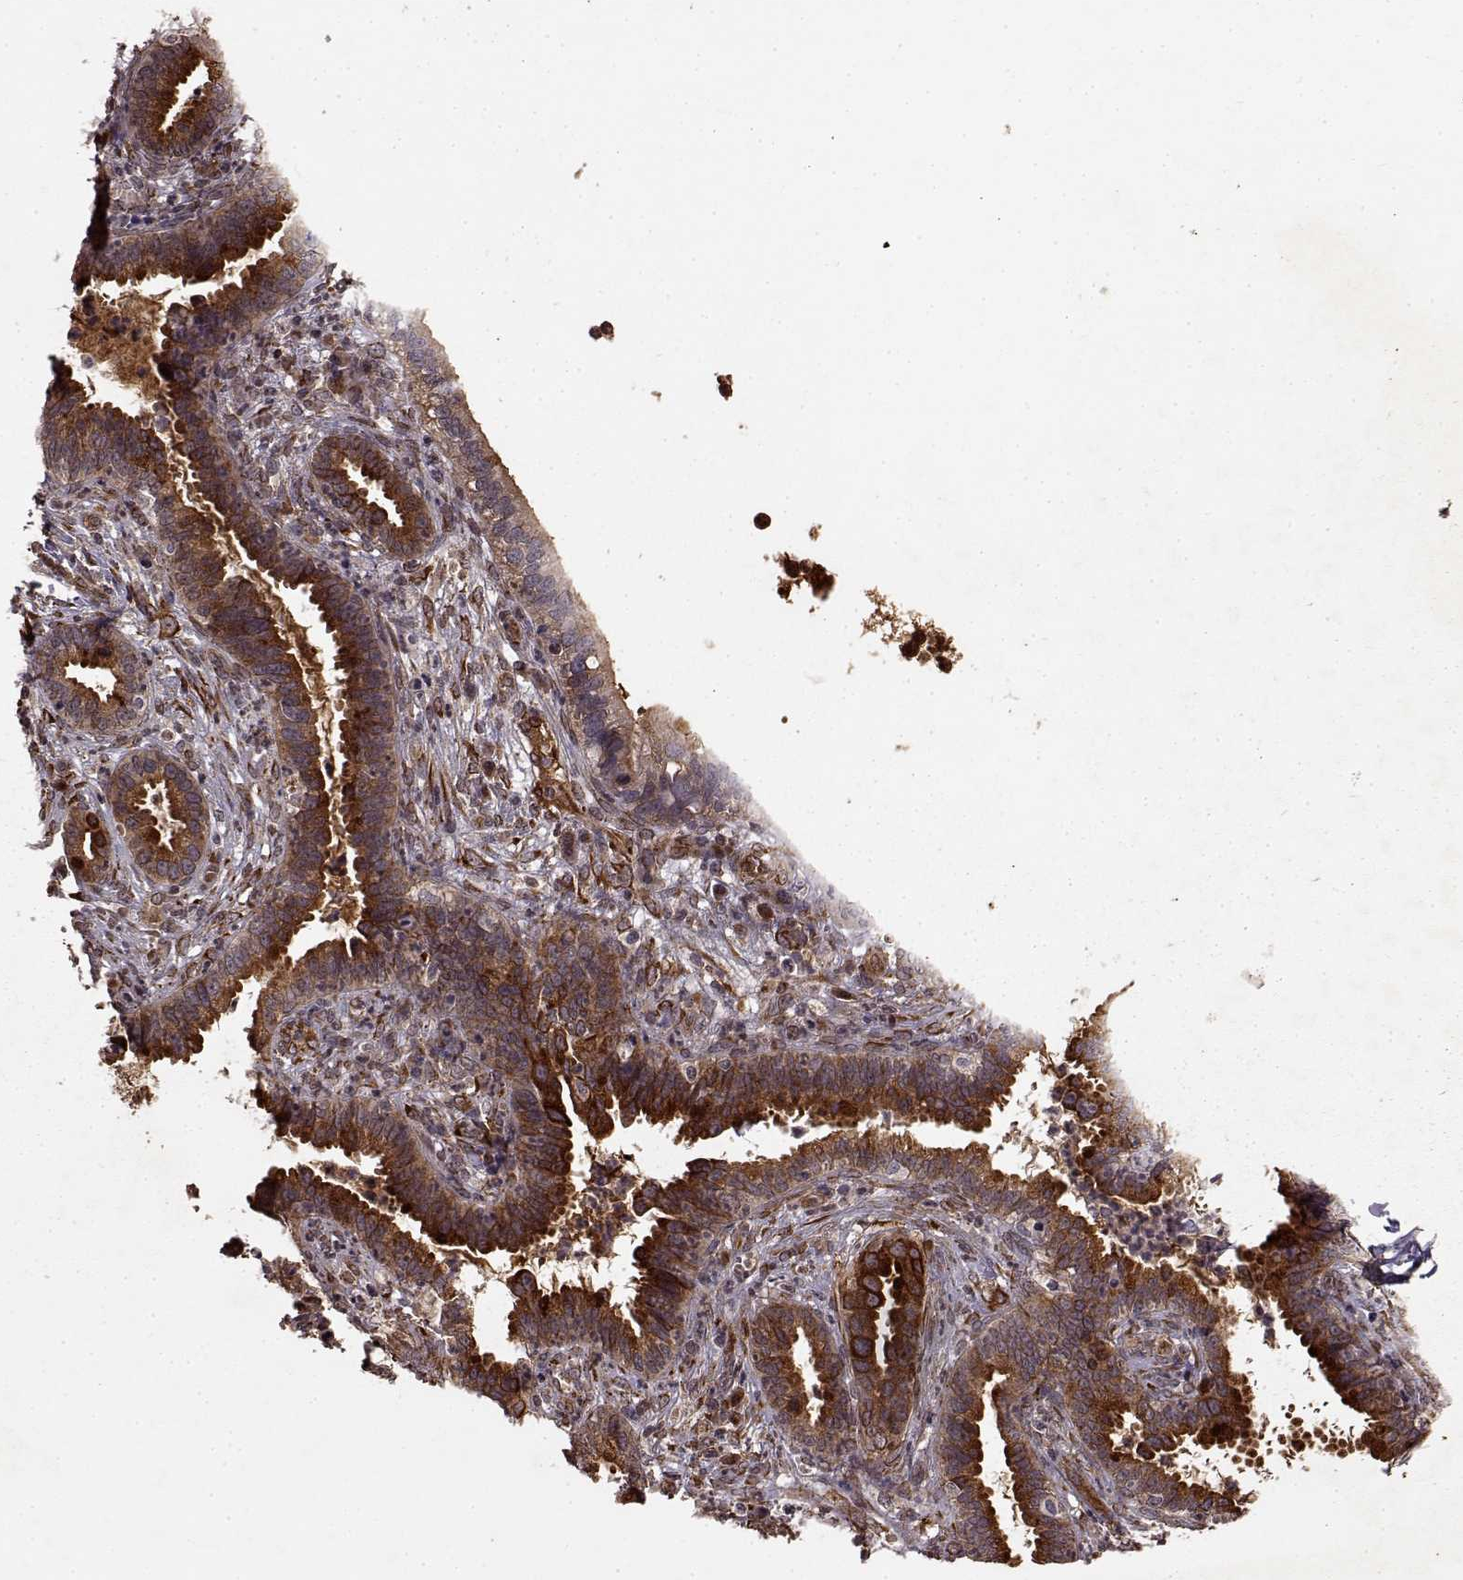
{"staining": {"intensity": "strong", "quantity": "25%-75%", "location": "cytoplasmic/membranous"}, "tissue": "cervical cancer", "cell_type": "Tumor cells", "image_type": "cancer", "snomed": [{"axis": "morphology", "description": "Adenocarcinoma, NOS"}, {"axis": "topography", "description": "Cervix"}], "caption": "Human cervical cancer (adenocarcinoma) stained with a protein marker exhibits strong staining in tumor cells.", "gene": "FSTL1", "patient": {"sex": "female", "age": 45}}